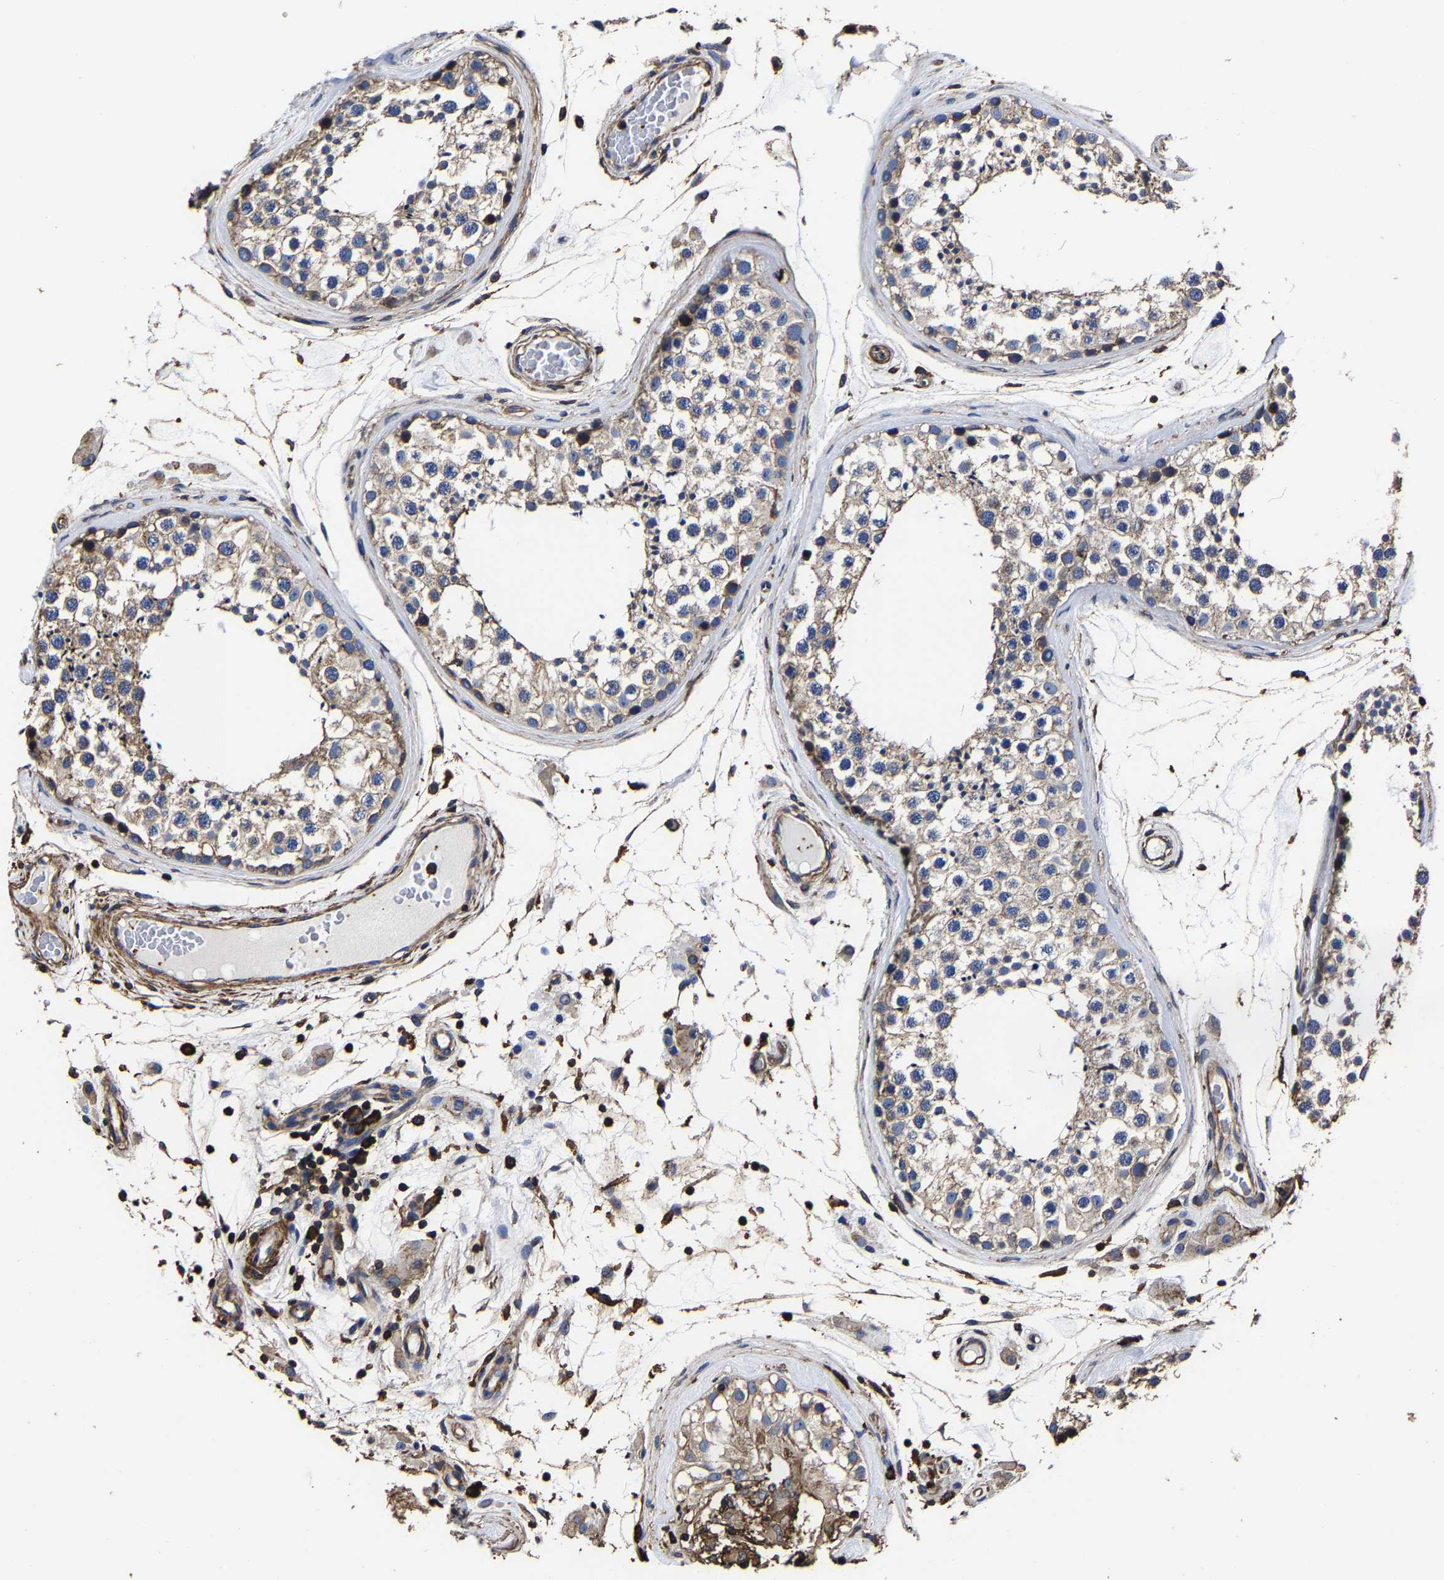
{"staining": {"intensity": "weak", "quantity": ">75%", "location": "cytoplasmic/membranous"}, "tissue": "testis", "cell_type": "Cells in seminiferous ducts", "image_type": "normal", "snomed": [{"axis": "morphology", "description": "Normal tissue, NOS"}, {"axis": "topography", "description": "Testis"}], "caption": "The photomicrograph displays immunohistochemical staining of normal testis. There is weak cytoplasmic/membranous positivity is identified in about >75% of cells in seminiferous ducts.", "gene": "SSH3", "patient": {"sex": "male", "age": 46}}